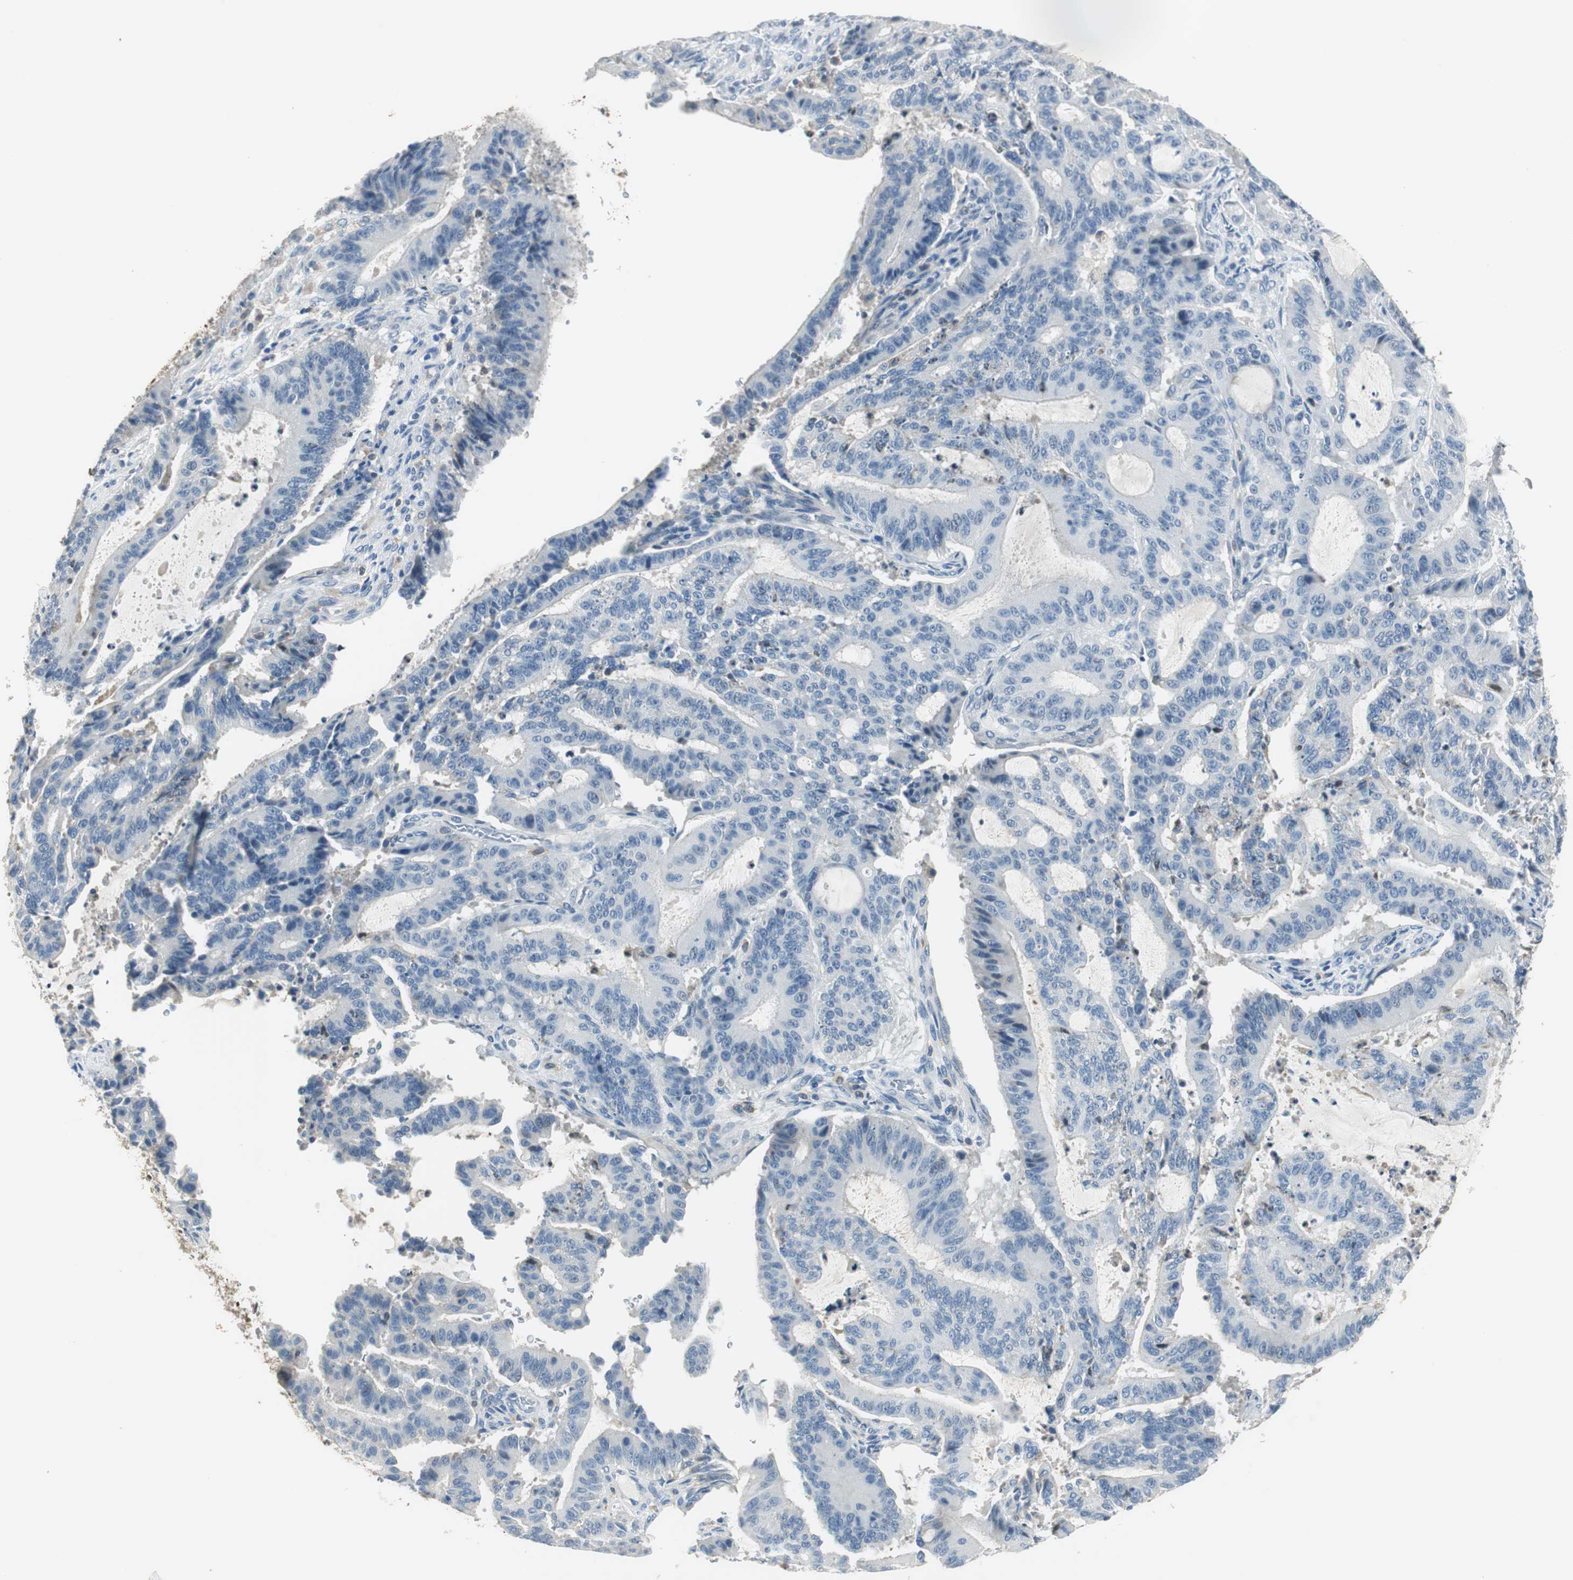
{"staining": {"intensity": "negative", "quantity": "none", "location": "none"}, "tissue": "liver cancer", "cell_type": "Tumor cells", "image_type": "cancer", "snomed": [{"axis": "morphology", "description": "Cholangiocarcinoma"}, {"axis": "topography", "description": "Liver"}], "caption": "Liver cancer was stained to show a protein in brown. There is no significant expression in tumor cells.", "gene": "MSTO1", "patient": {"sex": "female", "age": 73}}